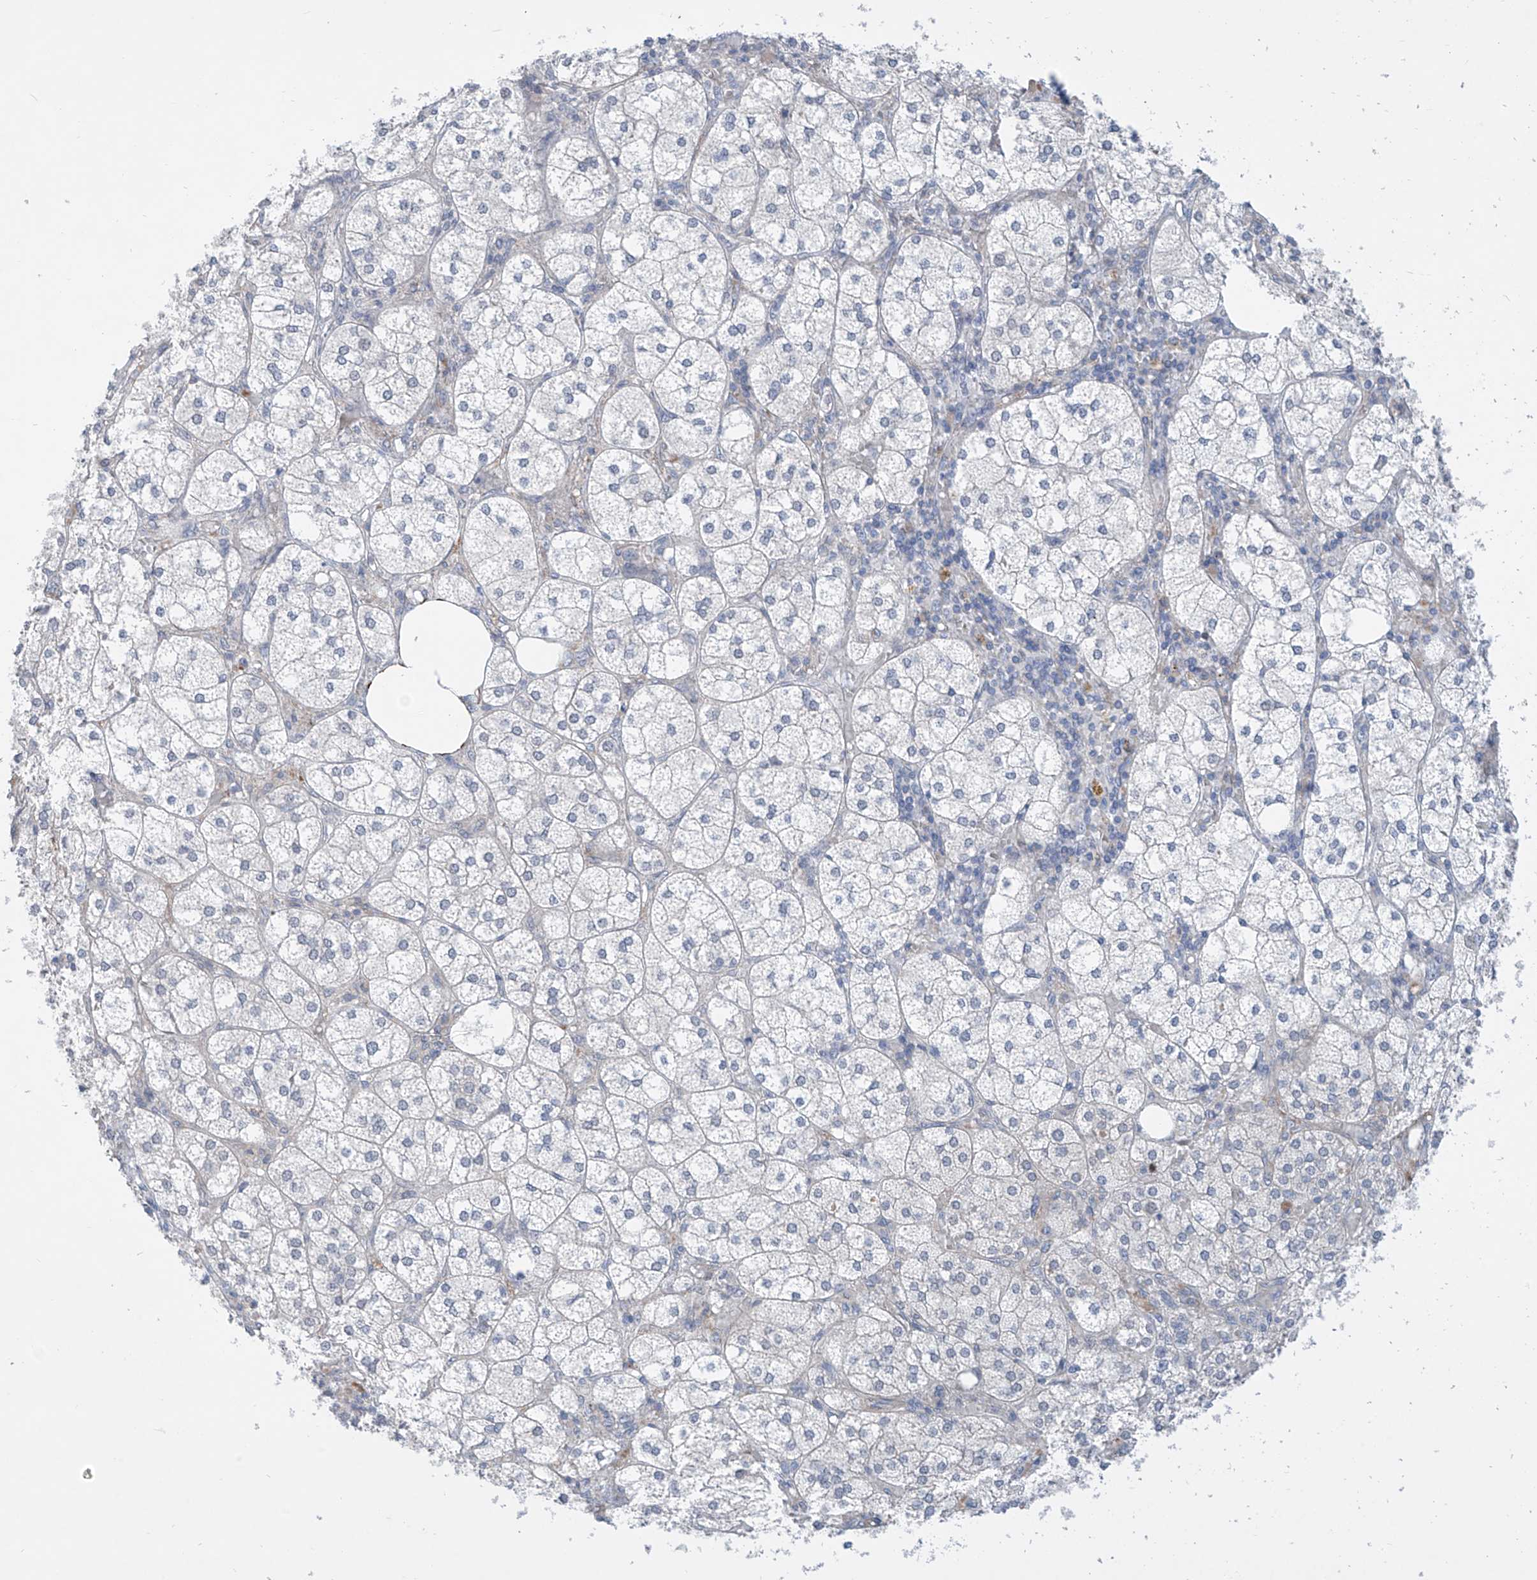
{"staining": {"intensity": "moderate", "quantity": "<25%", "location": "cytoplasmic/membranous"}, "tissue": "adrenal gland", "cell_type": "Glandular cells", "image_type": "normal", "snomed": [{"axis": "morphology", "description": "Normal tissue, NOS"}, {"axis": "topography", "description": "Adrenal gland"}], "caption": "Immunohistochemistry (IHC) (DAB) staining of benign adrenal gland reveals moderate cytoplasmic/membranous protein expression in about <25% of glandular cells.", "gene": "ABLIM2", "patient": {"sex": "female", "age": 61}}